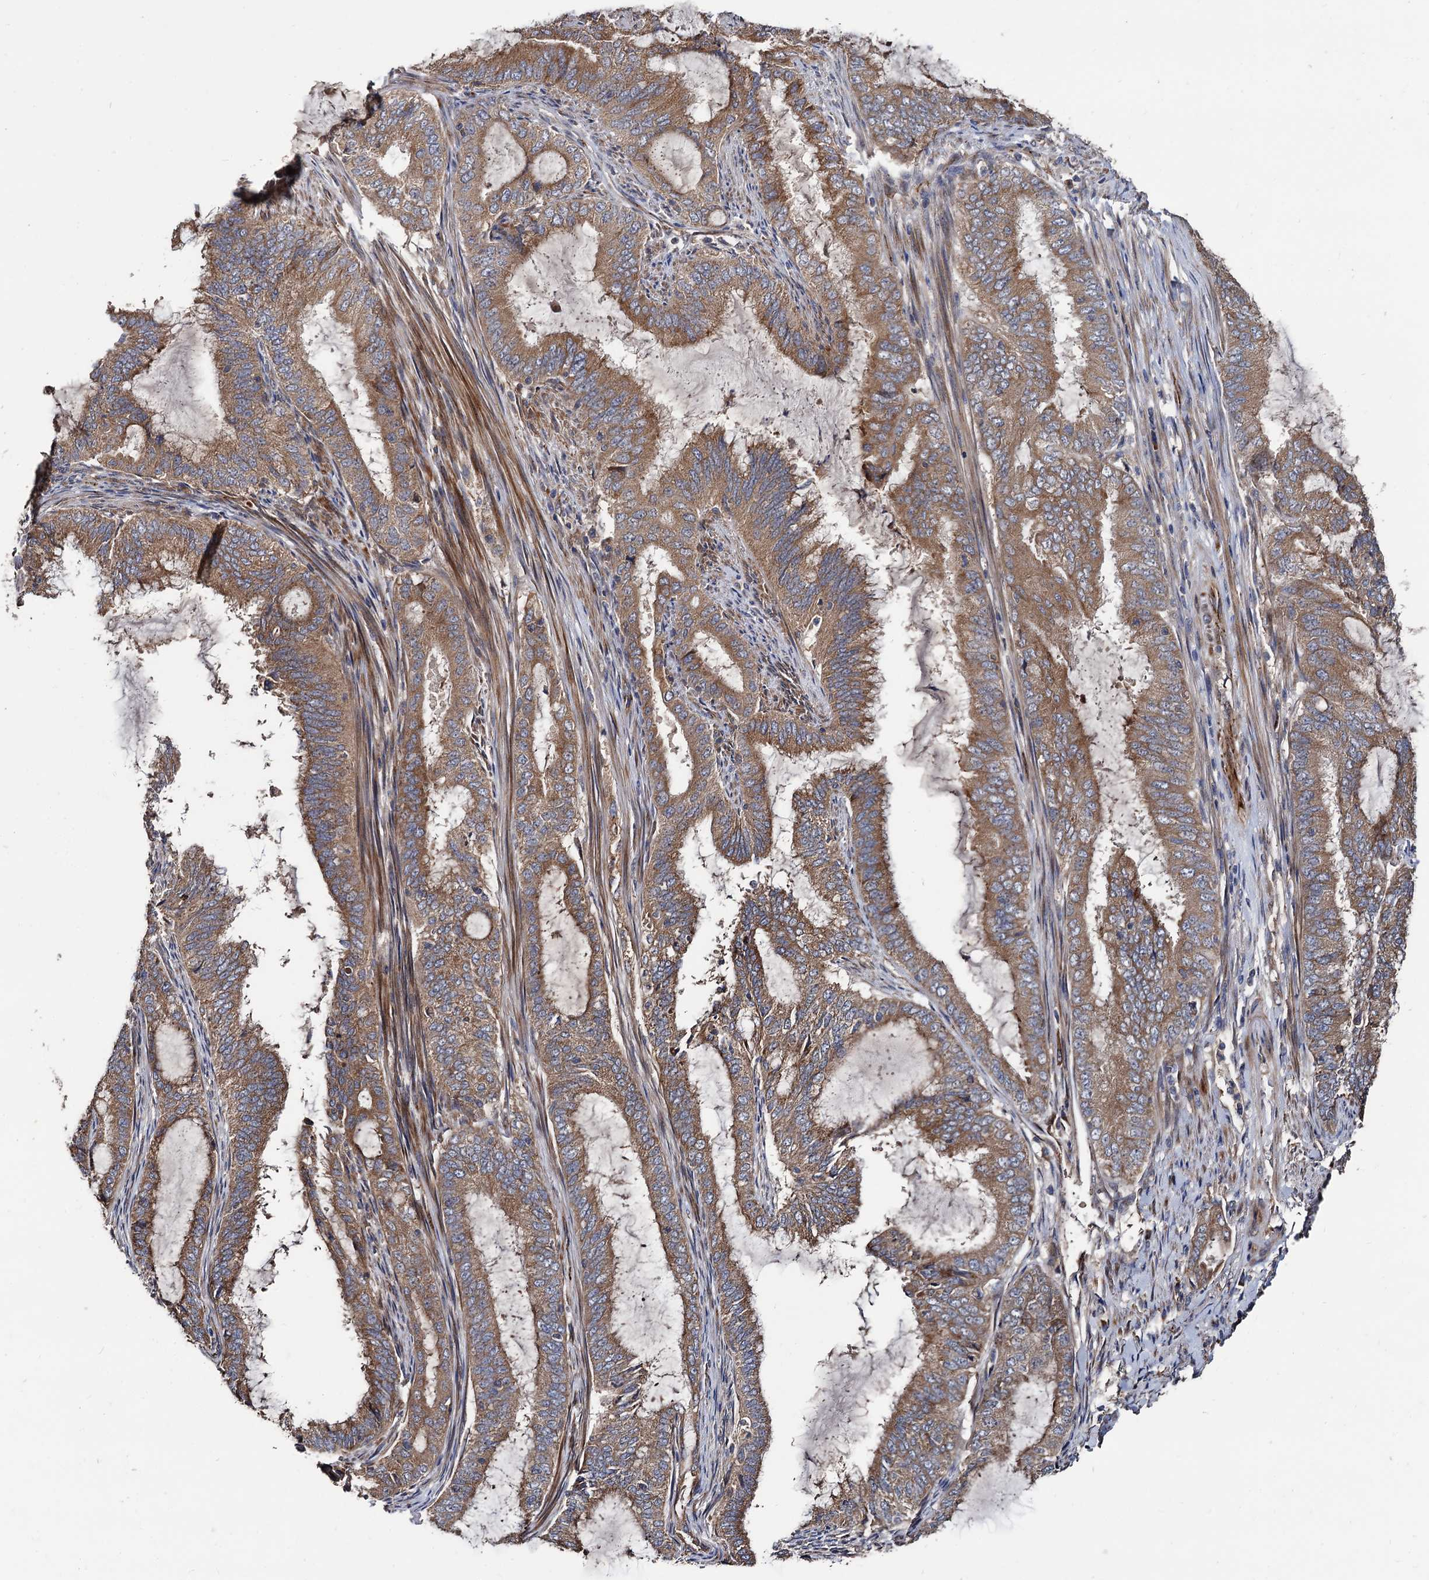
{"staining": {"intensity": "moderate", "quantity": ">75%", "location": "cytoplasmic/membranous"}, "tissue": "endometrial cancer", "cell_type": "Tumor cells", "image_type": "cancer", "snomed": [{"axis": "morphology", "description": "Adenocarcinoma, NOS"}, {"axis": "topography", "description": "Endometrium"}], "caption": "A micrograph of human endometrial adenocarcinoma stained for a protein shows moderate cytoplasmic/membranous brown staining in tumor cells. (Brightfield microscopy of DAB IHC at high magnification).", "gene": "RASSF1", "patient": {"sex": "female", "age": 51}}